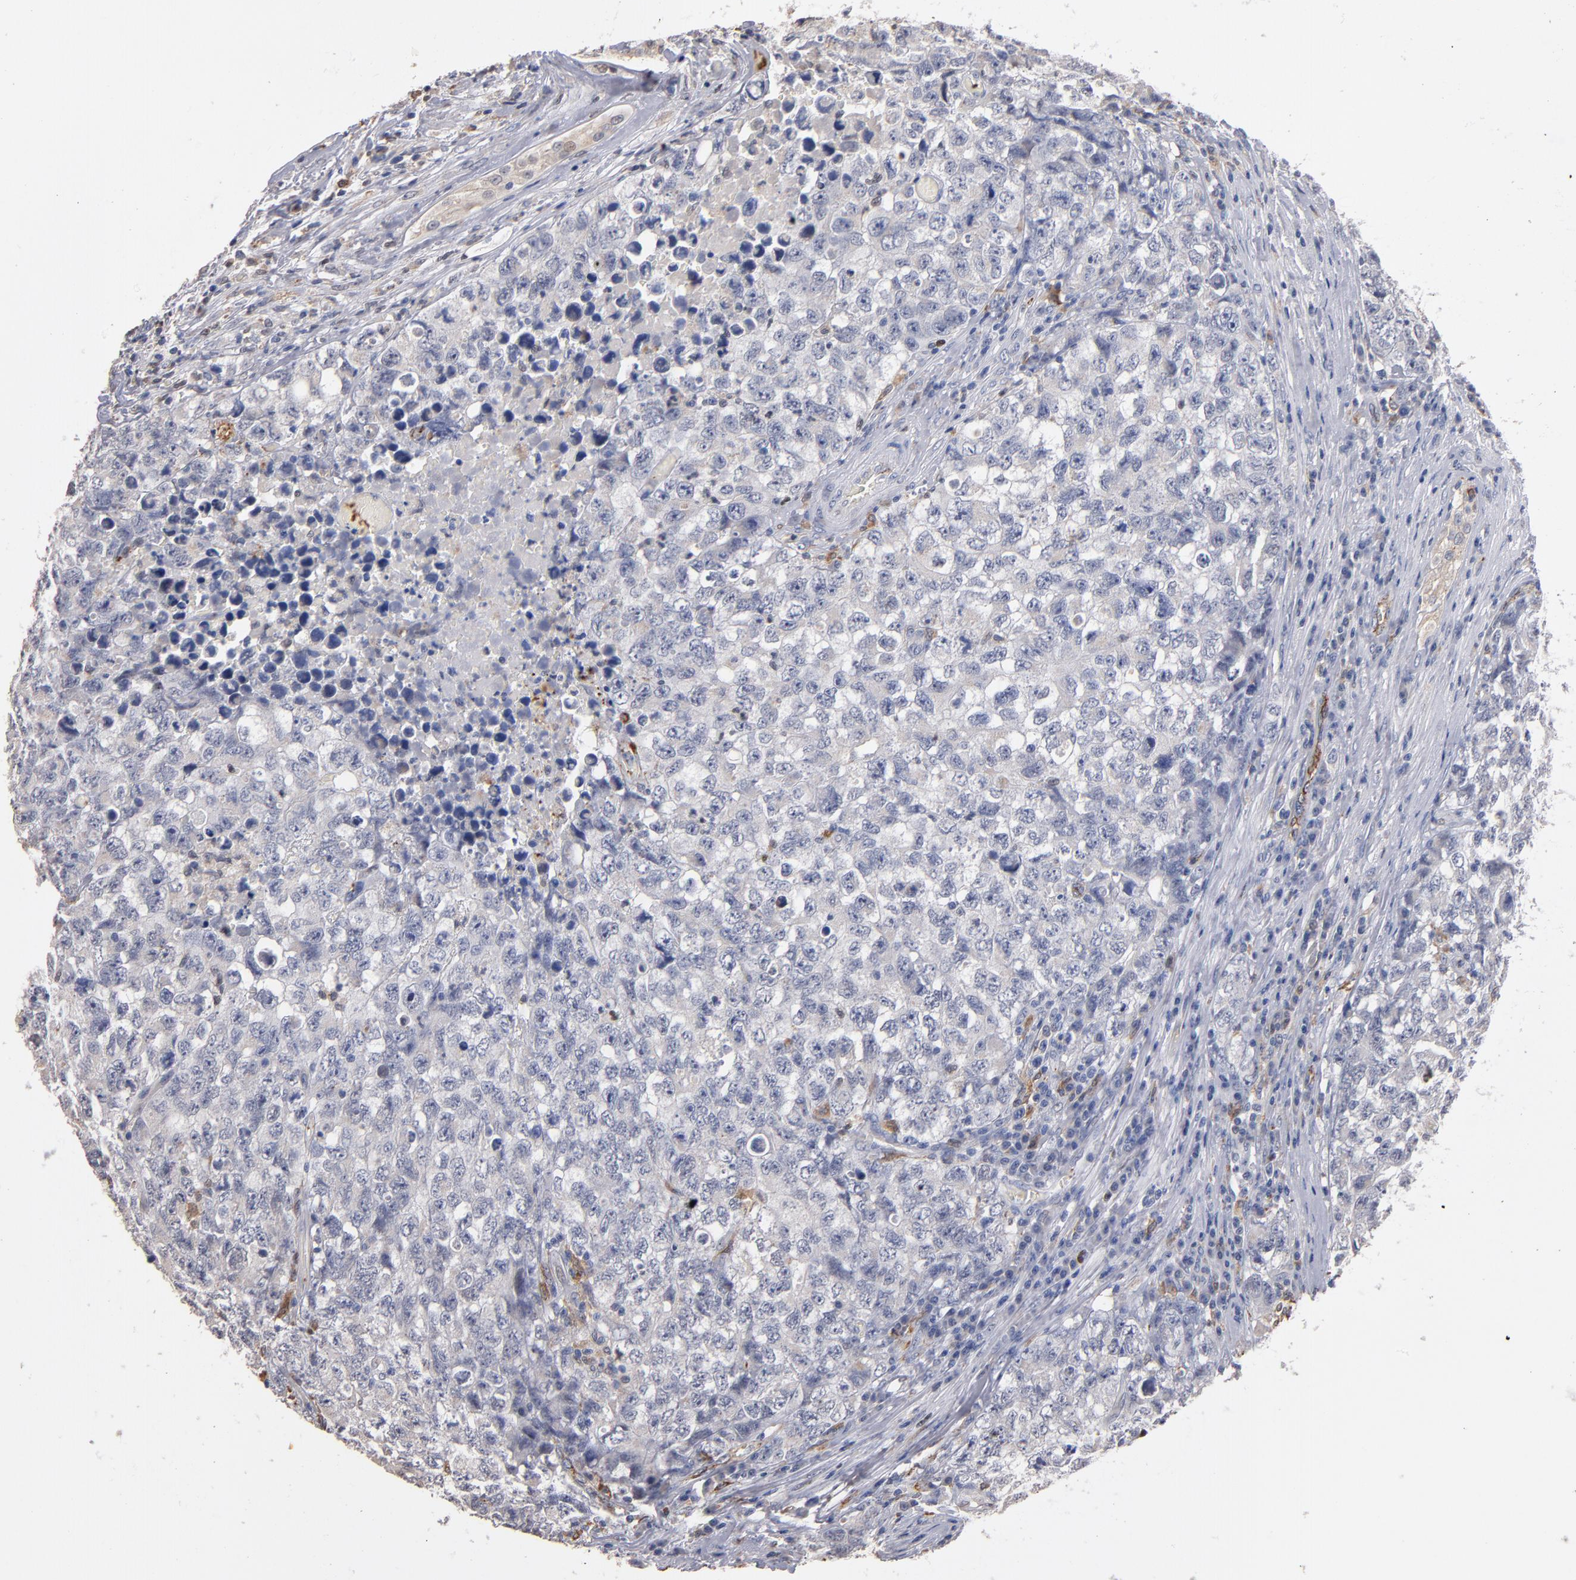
{"staining": {"intensity": "weak", "quantity": "<25%", "location": "cytoplasmic/membranous"}, "tissue": "testis cancer", "cell_type": "Tumor cells", "image_type": "cancer", "snomed": [{"axis": "morphology", "description": "Carcinoma, Embryonal, NOS"}, {"axis": "topography", "description": "Testis"}], "caption": "Immunohistochemistry of testis cancer displays no positivity in tumor cells.", "gene": "SELP", "patient": {"sex": "male", "age": 31}}